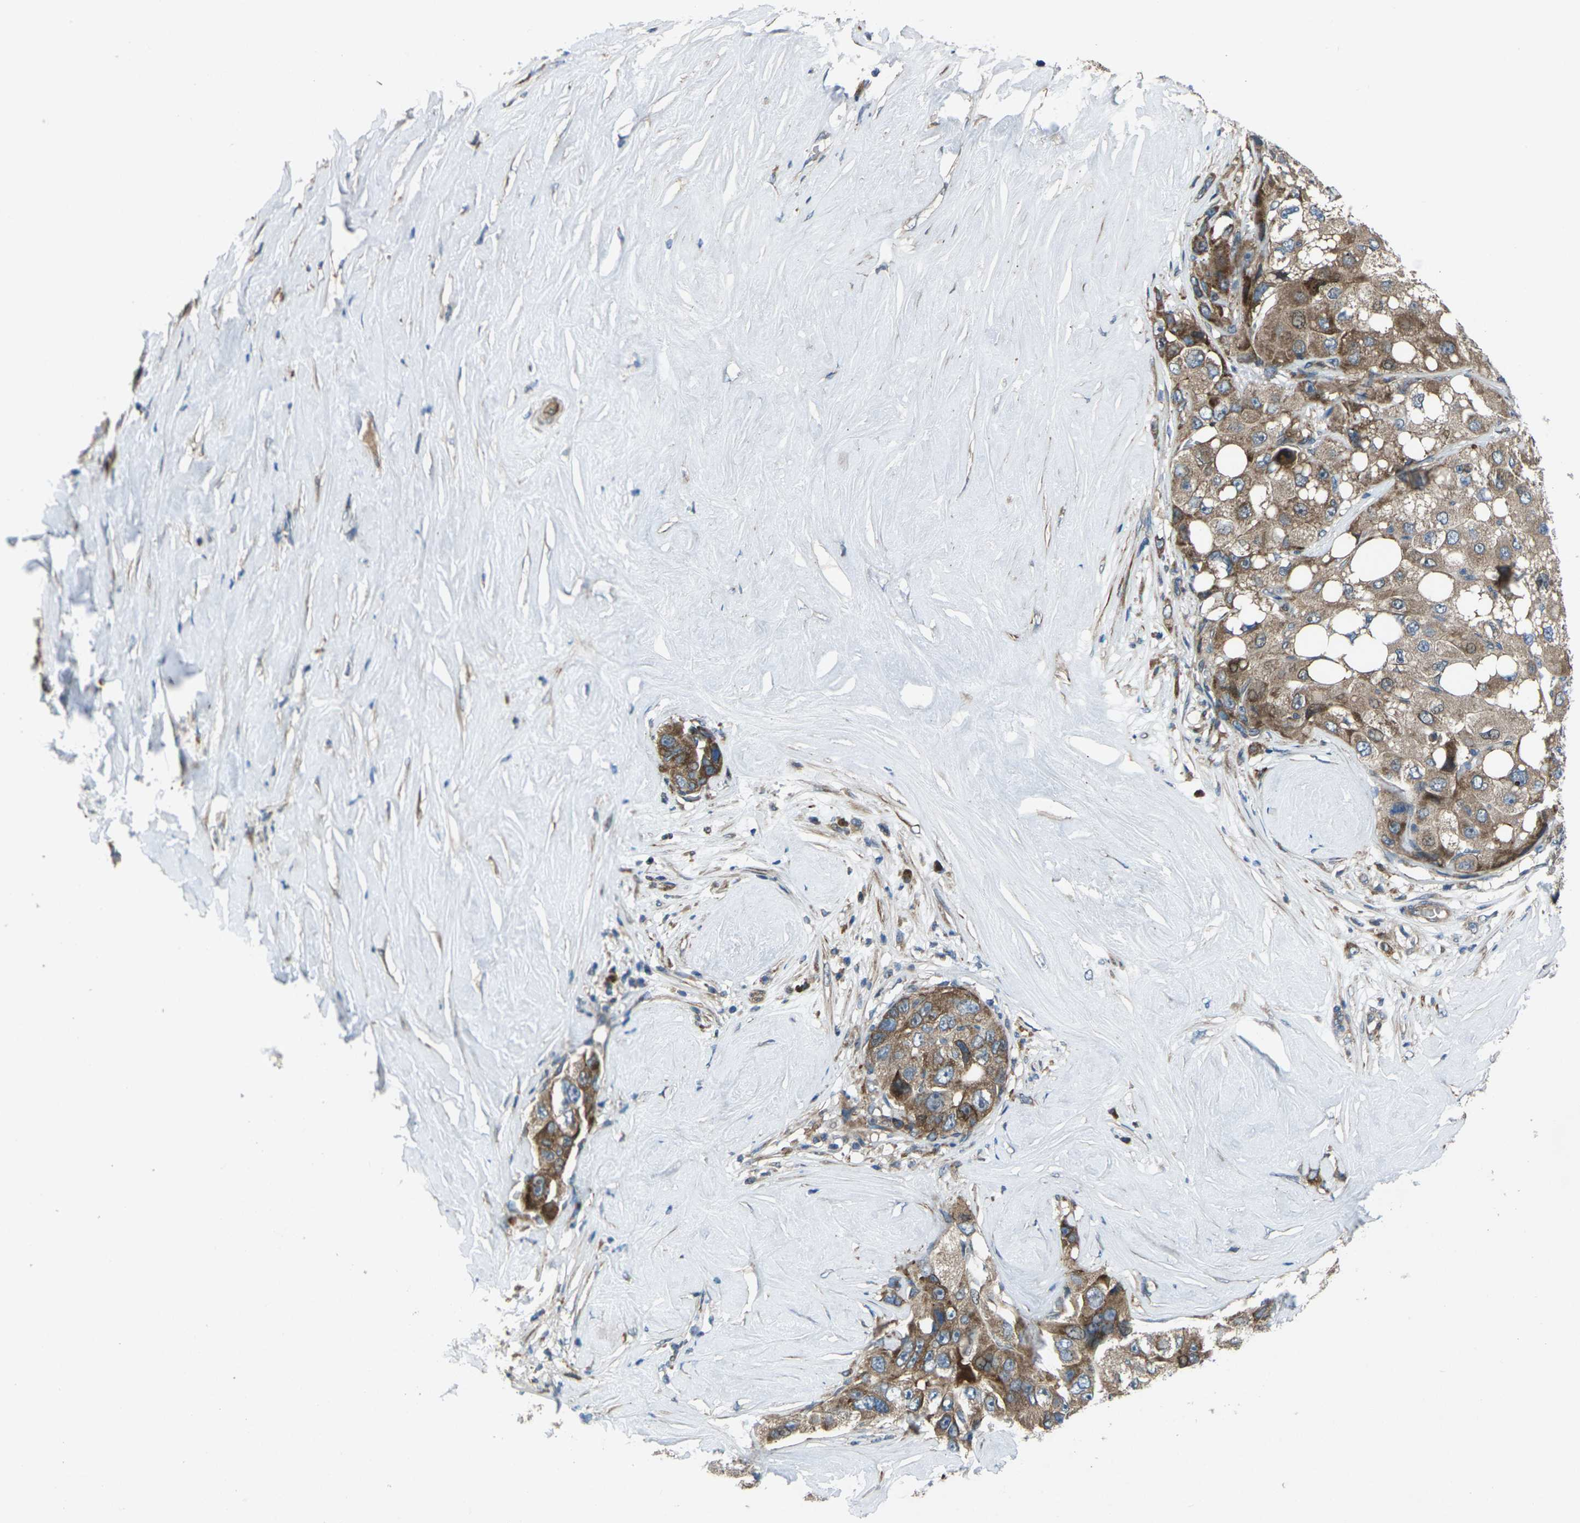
{"staining": {"intensity": "moderate", "quantity": ">75%", "location": "cytoplasmic/membranous"}, "tissue": "liver cancer", "cell_type": "Tumor cells", "image_type": "cancer", "snomed": [{"axis": "morphology", "description": "Carcinoma, Hepatocellular, NOS"}, {"axis": "topography", "description": "Liver"}], "caption": "Moderate cytoplasmic/membranous staining is seen in about >75% of tumor cells in hepatocellular carcinoma (liver).", "gene": "EDNRA", "patient": {"sex": "male", "age": 80}}